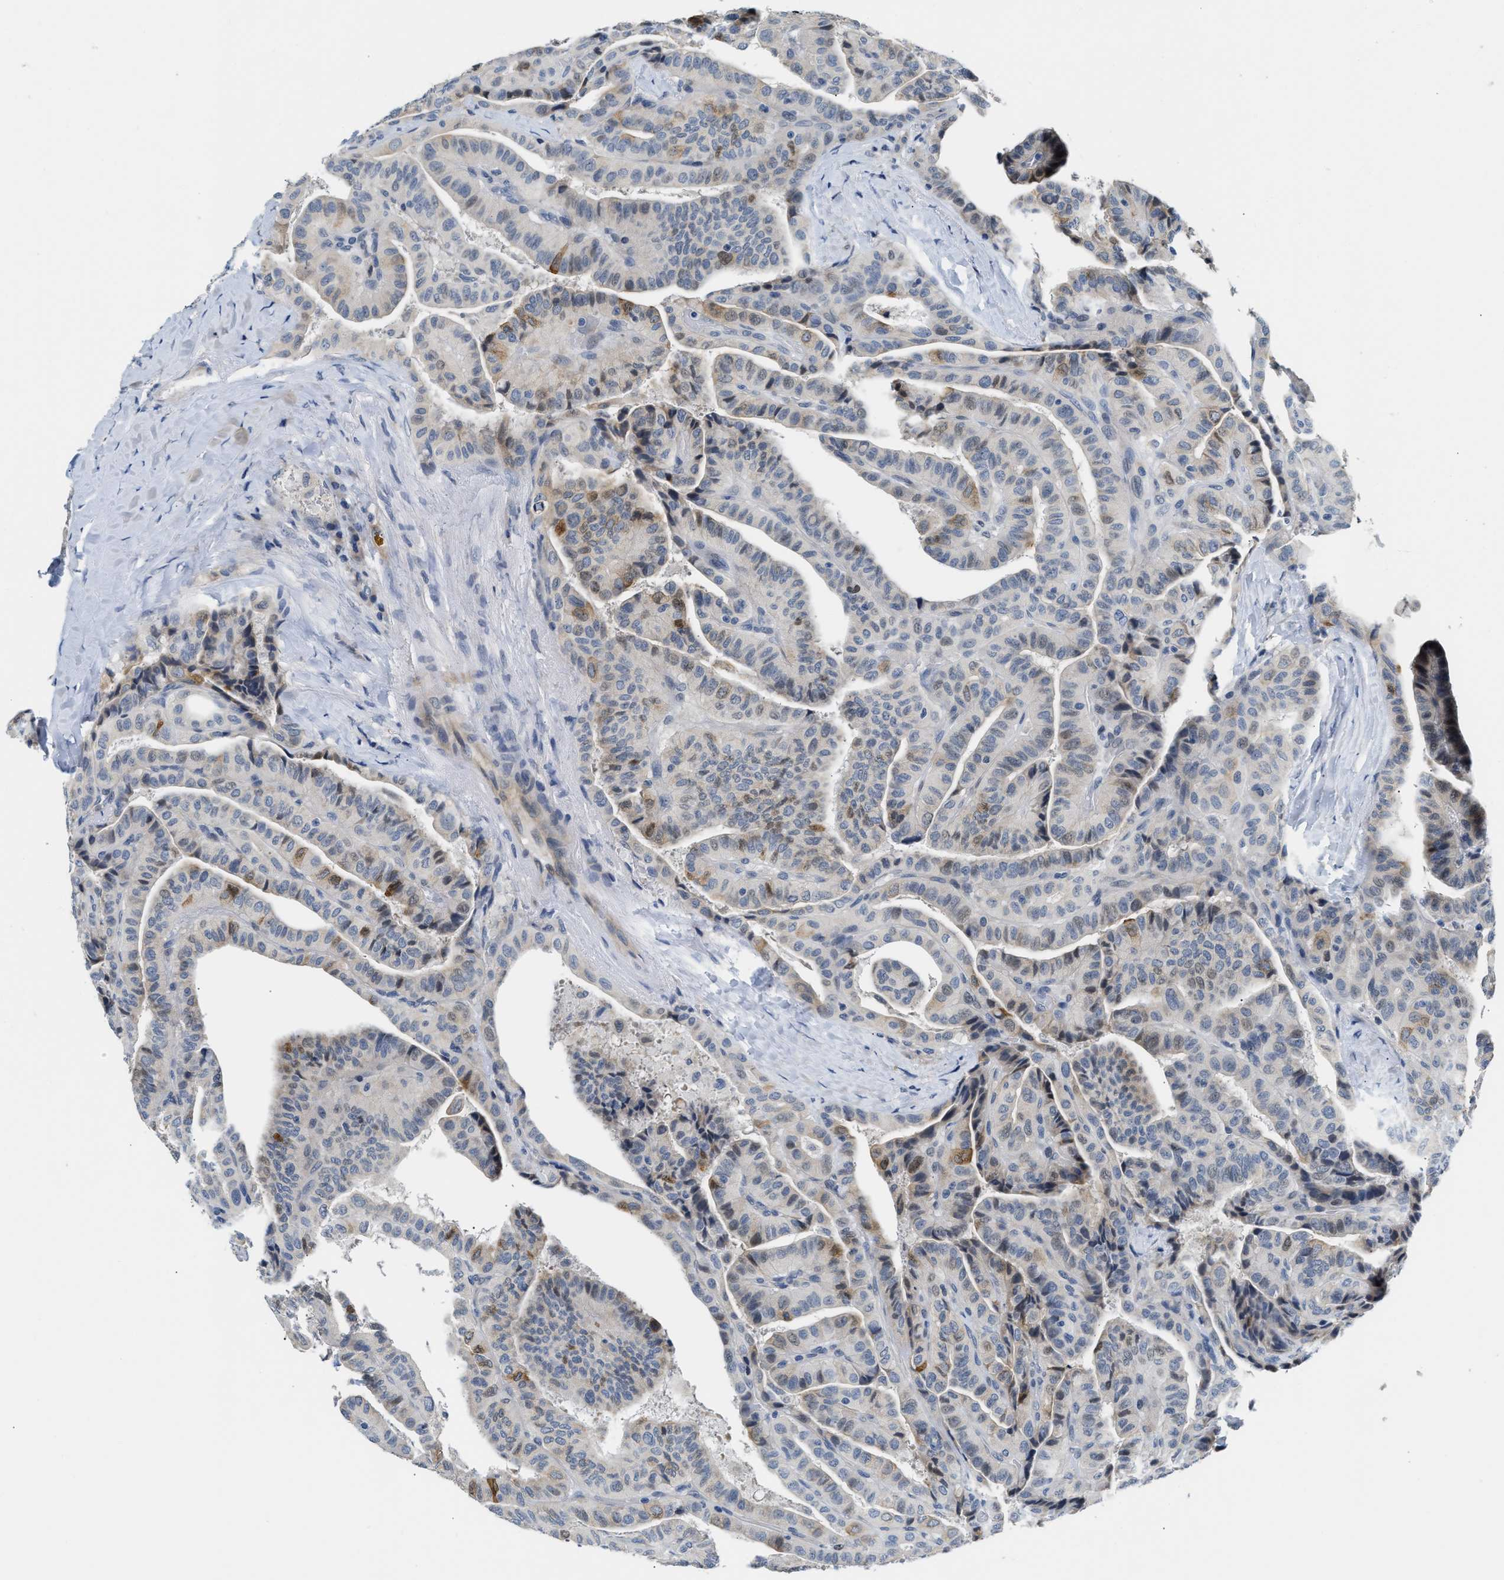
{"staining": {"intensity": "weak", "quantity": "25%-75%", "location": "cytoplasmic/membranous"}, "tissue": "thyroid cancer", "cell_type": "Tumor cells", "image_type": "cancer", "snomed": [{"axis": "morphology", "description": "Papillary adenocarcinoma, NOS"}, {"axis": "topography", "description": "Thyroid gland"}], "caption": "DAB (3,3'-diaminobenzidine) immunohistochemical staining of human thyroid cancer (papillary adenocarcinoma) reveals weak cytoplasmic/membranous protein positivity in about 25%-75% of tumor cells.", "gene": "CLGN", "patient": {"sex": "male", "age": 77}}